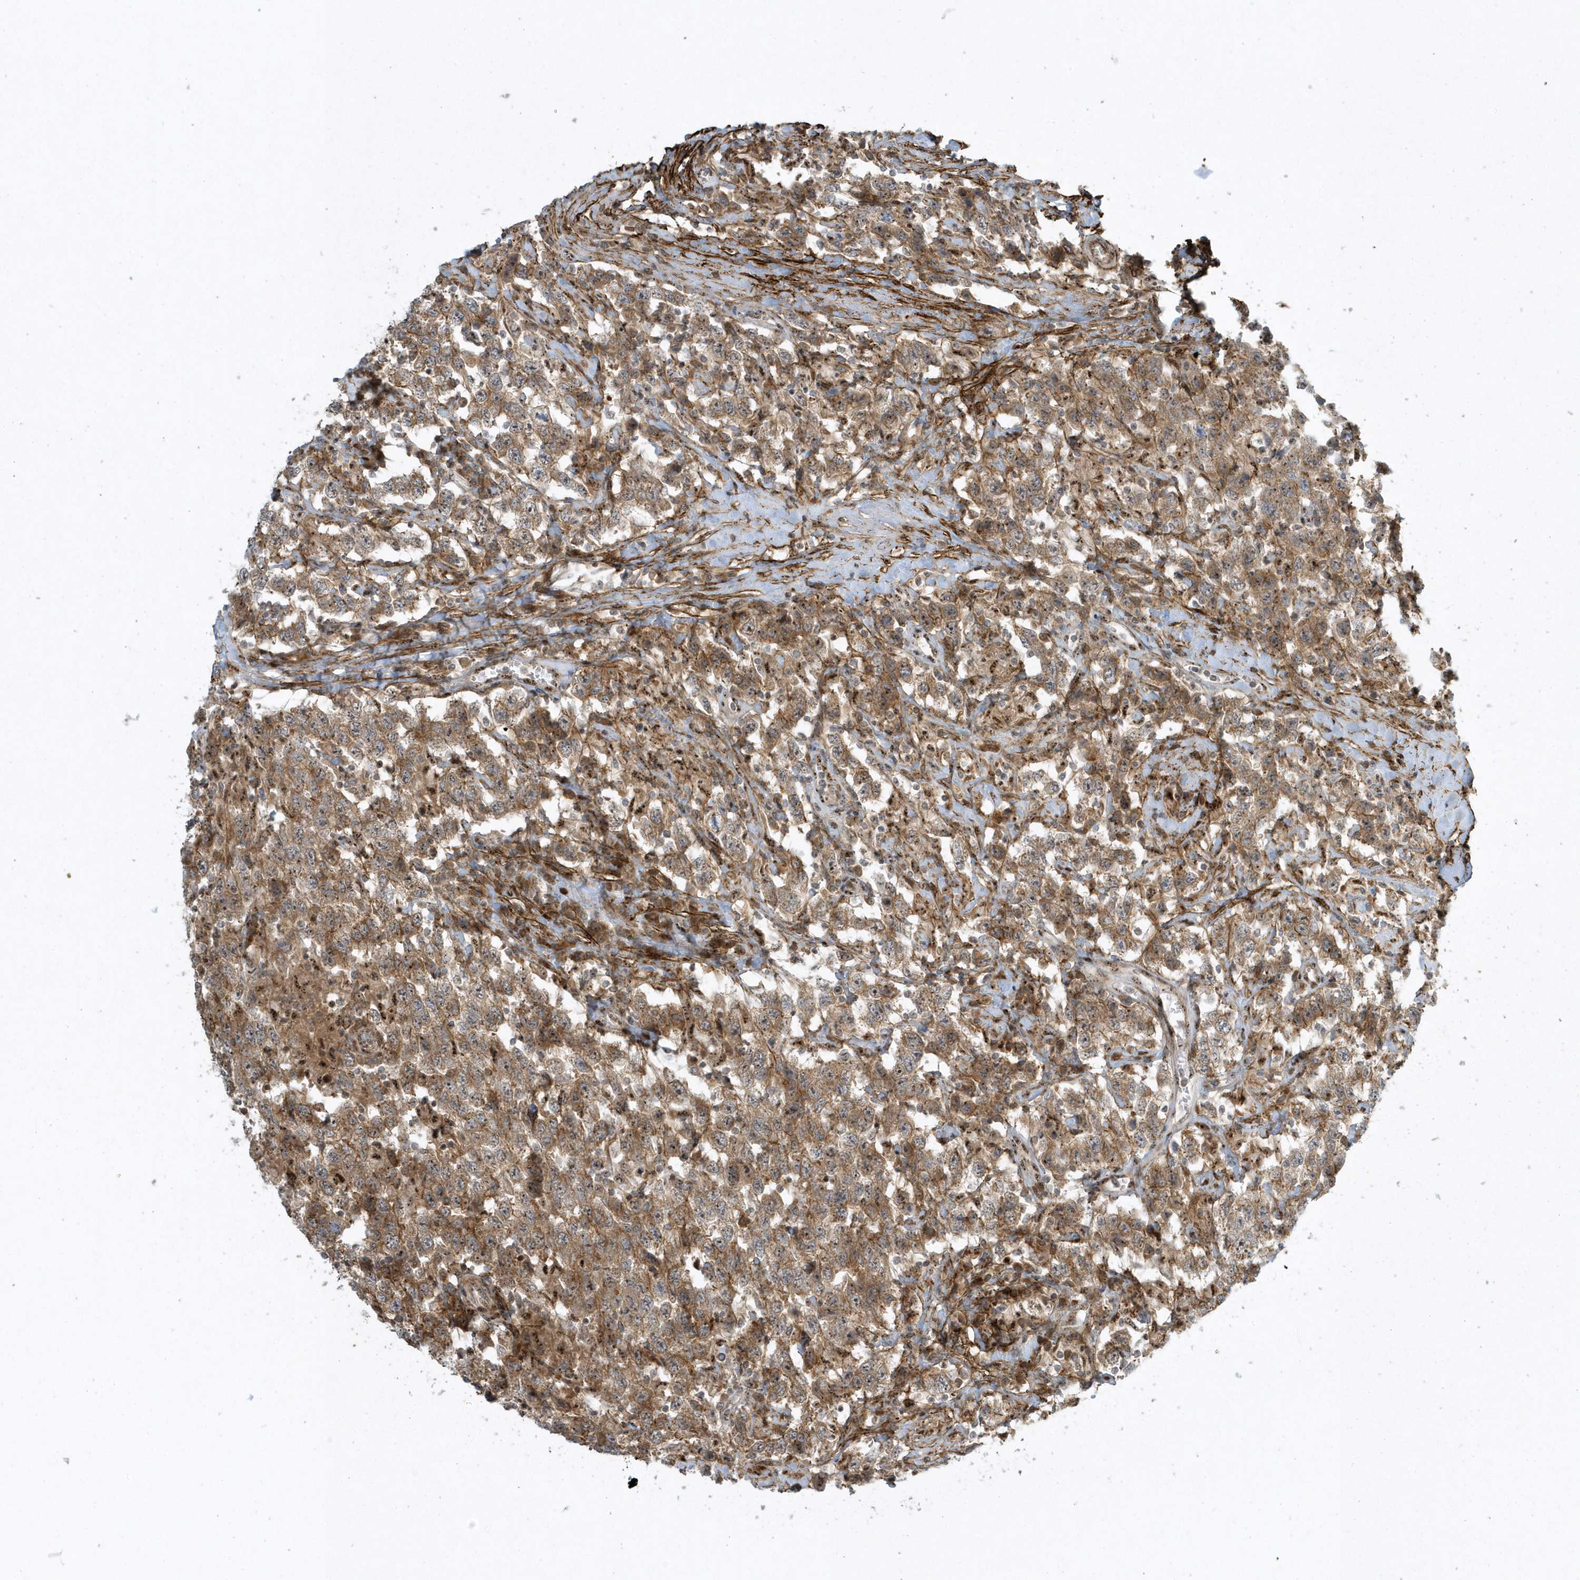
{"staining": {"intensity": "moderate", "quantity": ">75%", "location": "cytoplasmic/membranous"}, "tissue": "testis cancer", "cell_type": "Tumor cells", "image_type": "cancer", "snomed": [{"axis": "morphology", "description": "Seminoma, NOS"}, {"axis": "topography", "description": "Testis"}], "caption": "Human testis cancer stained with a protein marker displays moderate staining in tumor cells.", "gene": "MASP2", "patient": {"sex": "male", "age": 41}}